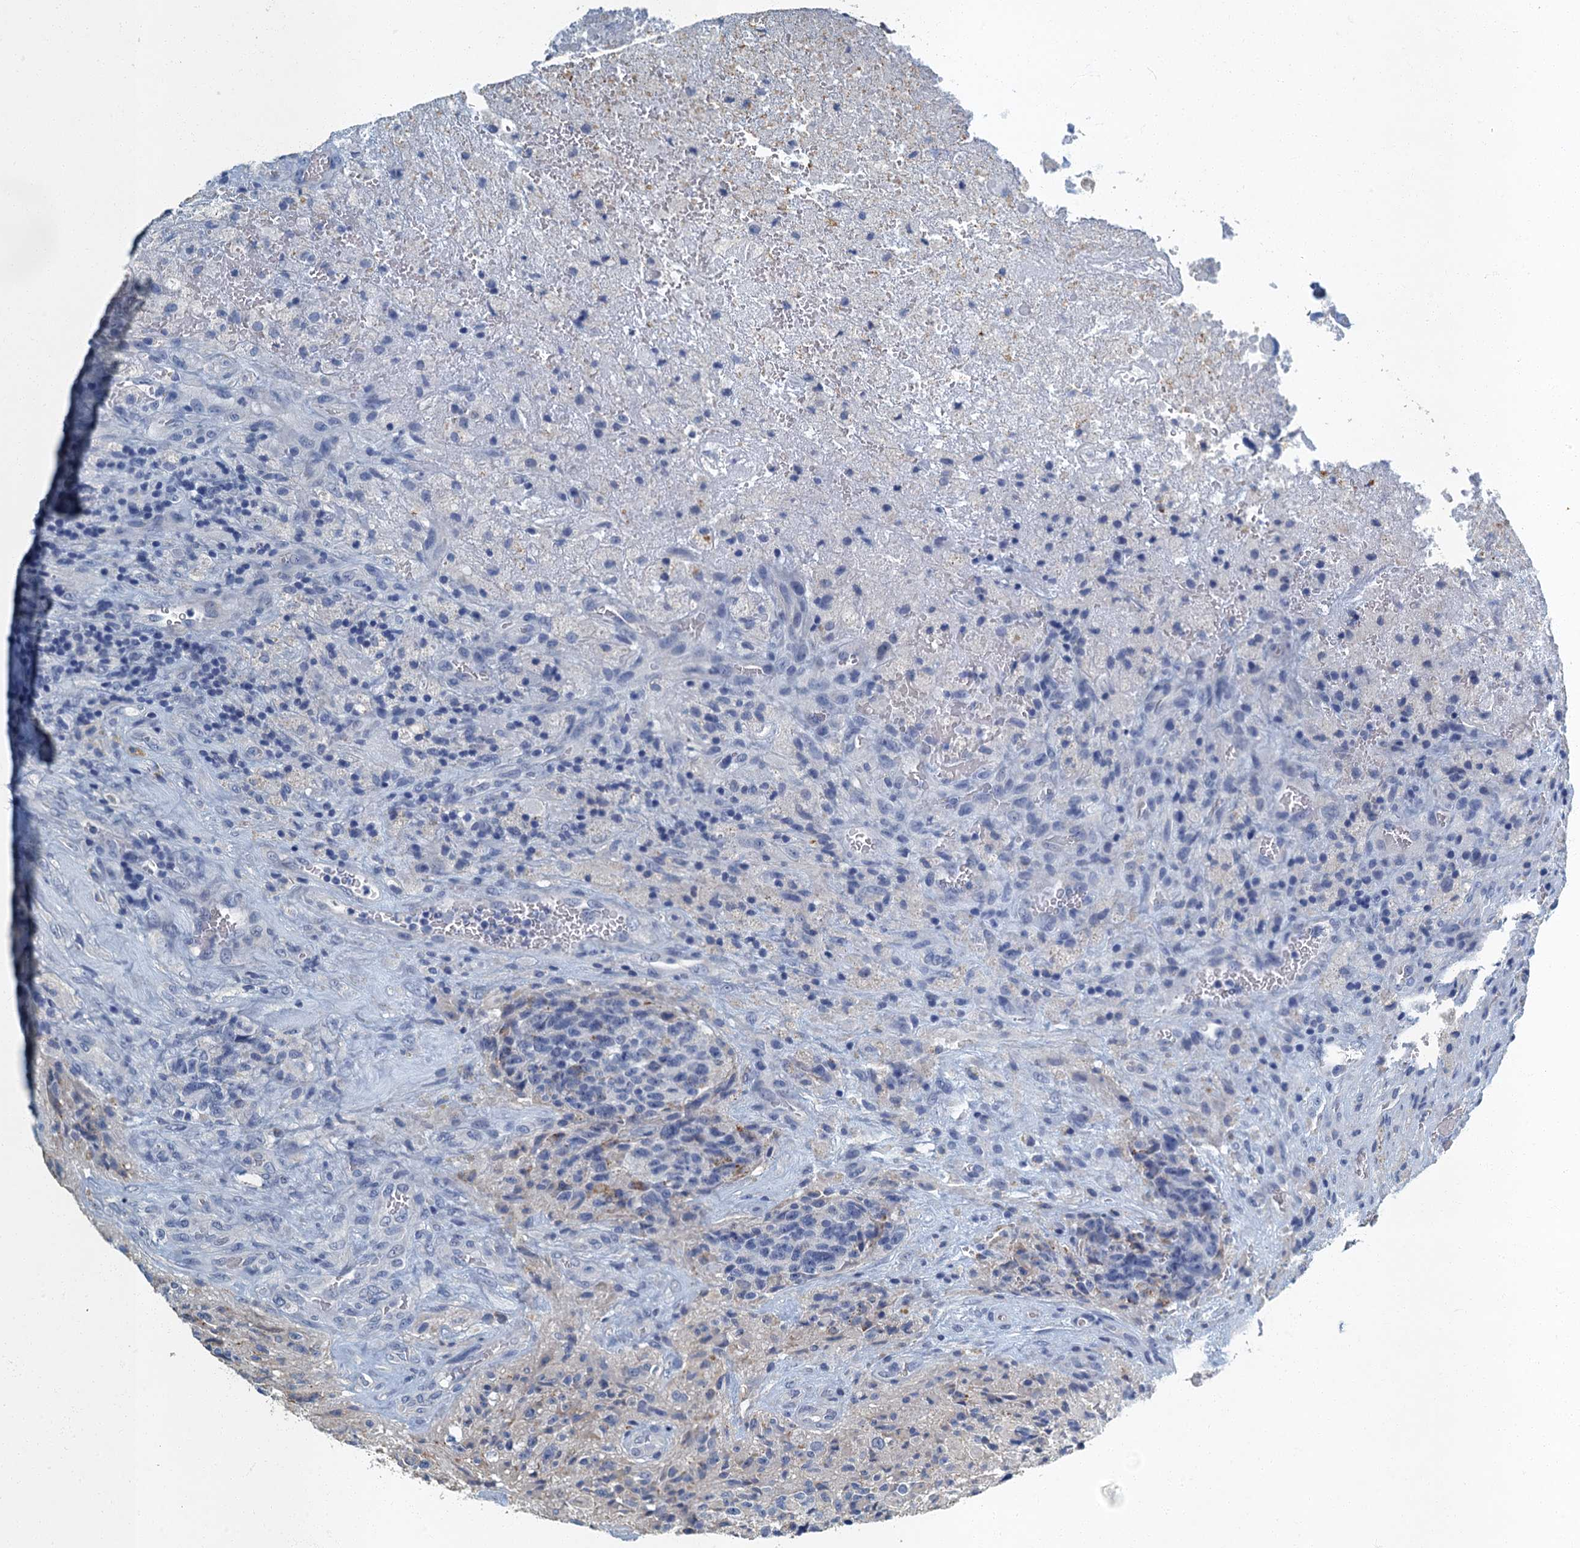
{"staining": {"intensity": "negative", "quantity": "none", "location": "none"}, "tissue": "glioma", "cell_type": "Tumor cells", "image_type": "cancer", "snomed": [{"axis": "morphology", "description": "Glioma, malignant, High grade"}, {"axis": "topography", "description": "Brain"}], "caption": "A micrograph of malignant glioma (high-grade) stained for a protein displays no brown staining in tumor cells.", "gene": "GADL1", "patient": {"sex": "male", "age": 69}}